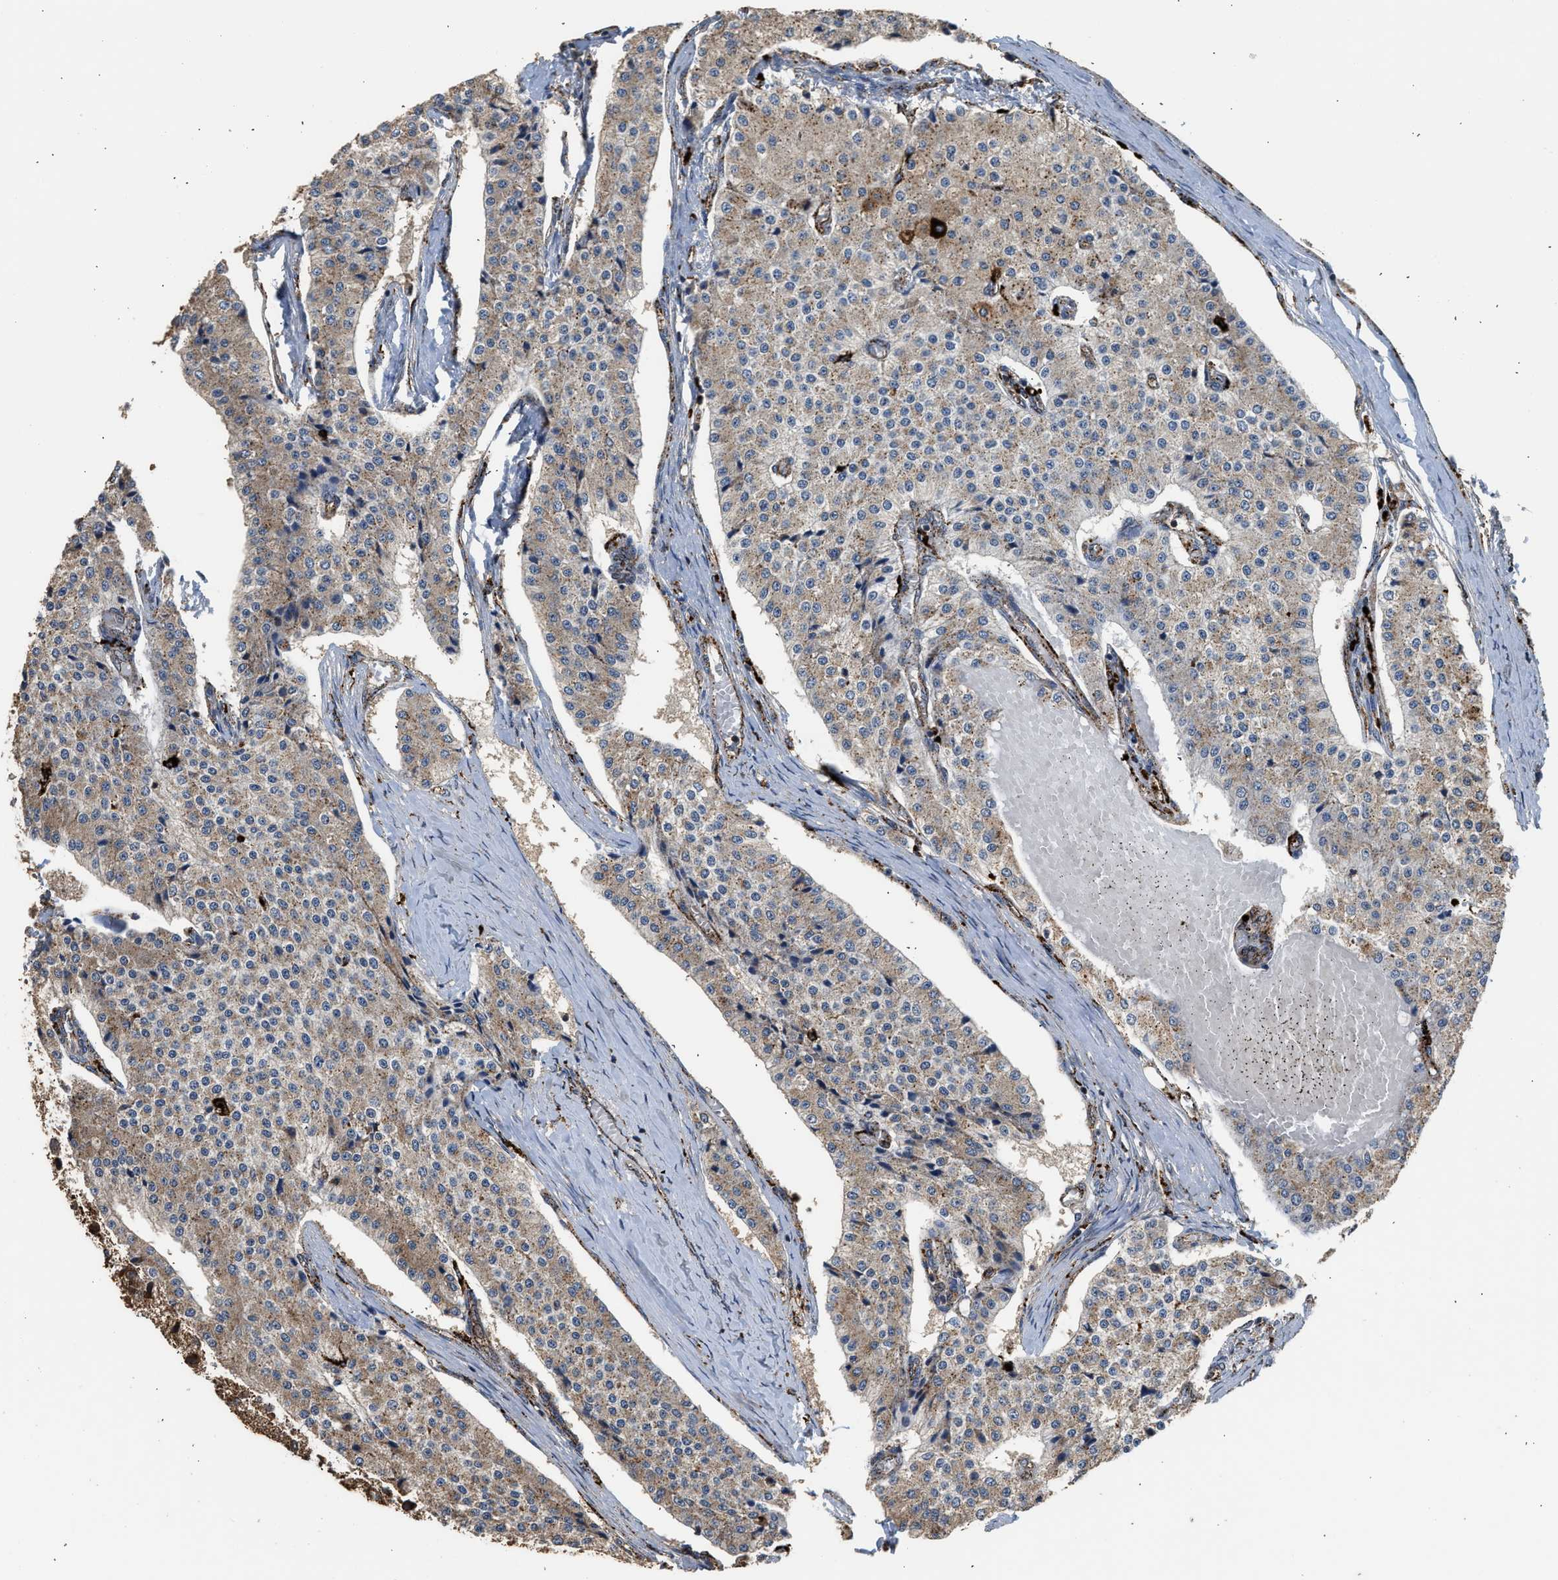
{"staining": {"intensity": "weak", "quantity": ">75%", "location": "cytoplasmic/membranous"}, "tissue": "carcinoid", "cell_type": "Tumor cells", "image_type": "cancer", "snomed": [{"axis": "morphology", "description": "Carcinoid, malignant, NOS"}, {"axis": "topography", "description": "Colon"}], "caption": "Protein analysis of carcinoid tissue displays weak cytoplasmic/membranous positivity in approximately >75% of tumor cells.", "gene": "CTSV", "patient": {"sex": "female", "age": 52}}